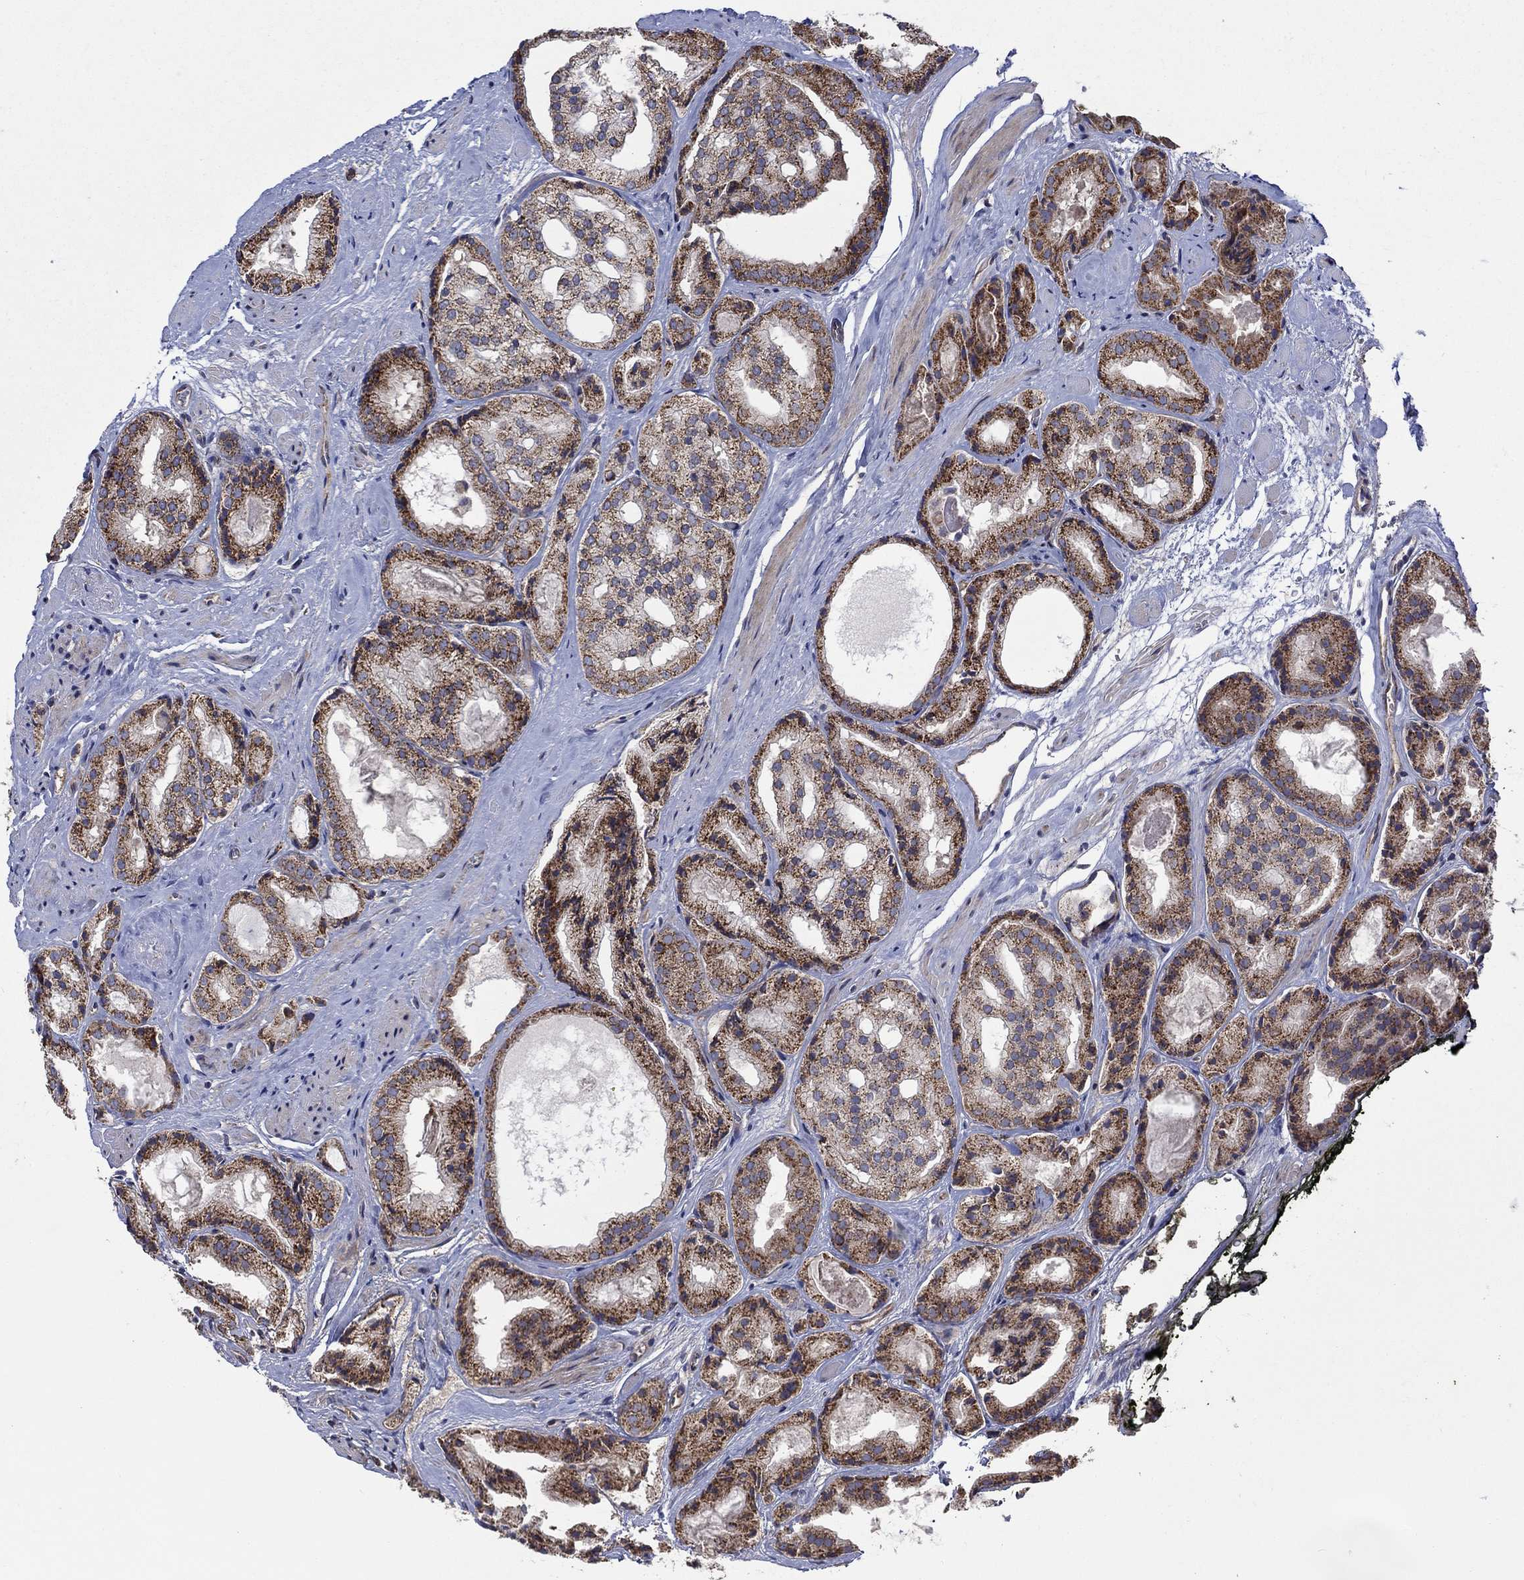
{"staining": {"intensity": "strong", "quantity": "25%-75%", "location": "cytoplasmic/membranous"}, "tissue": "prostate cancer", "cell_type": "Tumor cells", "image_type": "cancer", "snomed": [{"axis": "morphology", "description": "Adenocarcinoma, Low grade"}, {"axis": "topography", "description": "Prostate"}], "caption": "Human prostate low-grade adenocarcinoma stained with a protein marker reveals strong staining in tumor cells.", "gene": "RPLP0", "patient": {"sex": "male", "age": 69}}